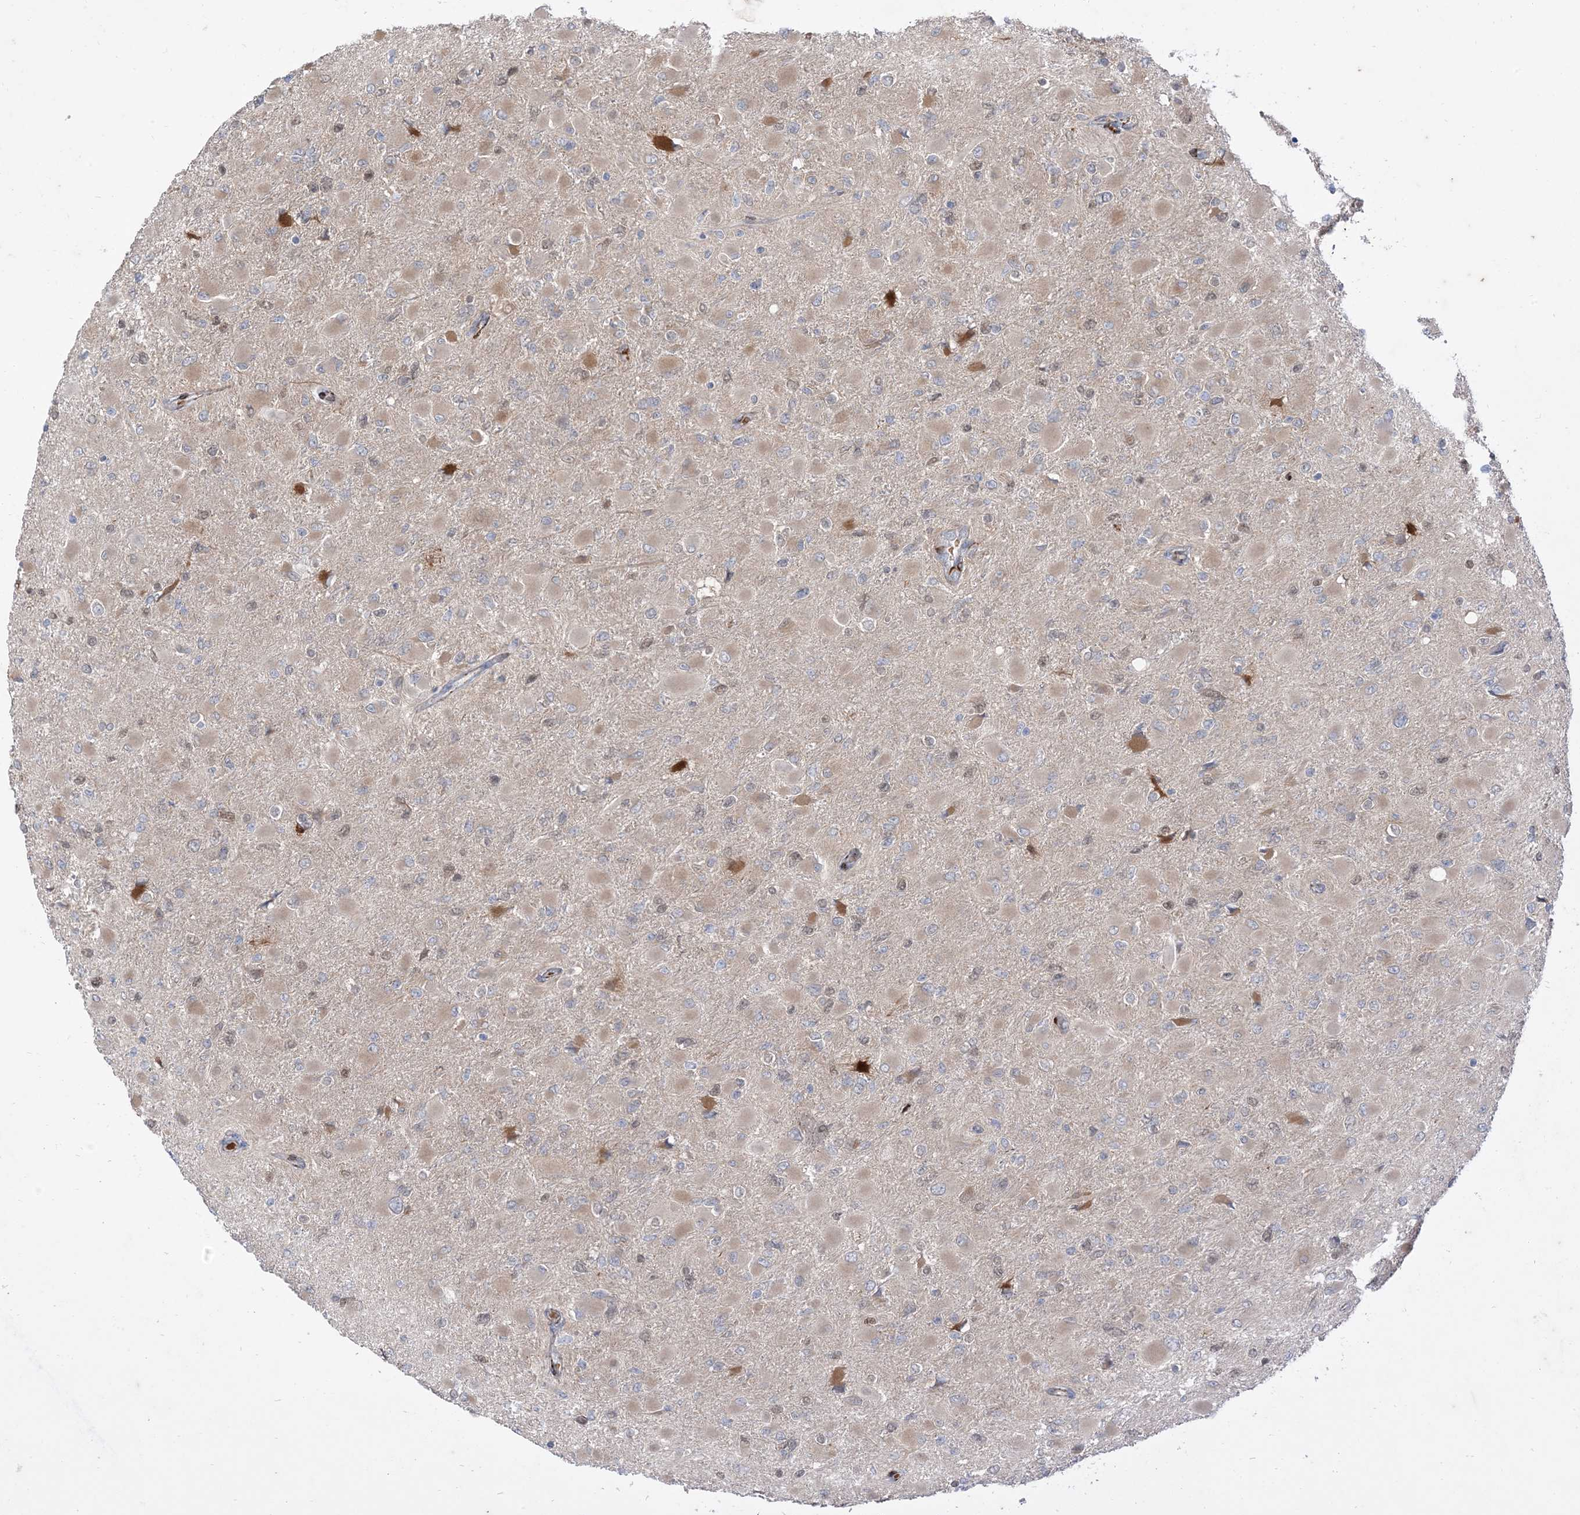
{"staining": {"intensity": "negative", "quantity": "none", "location": "none"}, "tissue": "glioma", "cell_type": "Tumor cells", "image_type": "cancer", "snomed": [{"axis": "morphology", "description": "Glioma, malignant, High grade"}, {"axis": "topography", "description": "Cerebral cortex"}], "caption": "Tumor cells show no significant positivity in glioma.", "gene": "RIN1", "patient": {"sex": "female", "age": 36}}